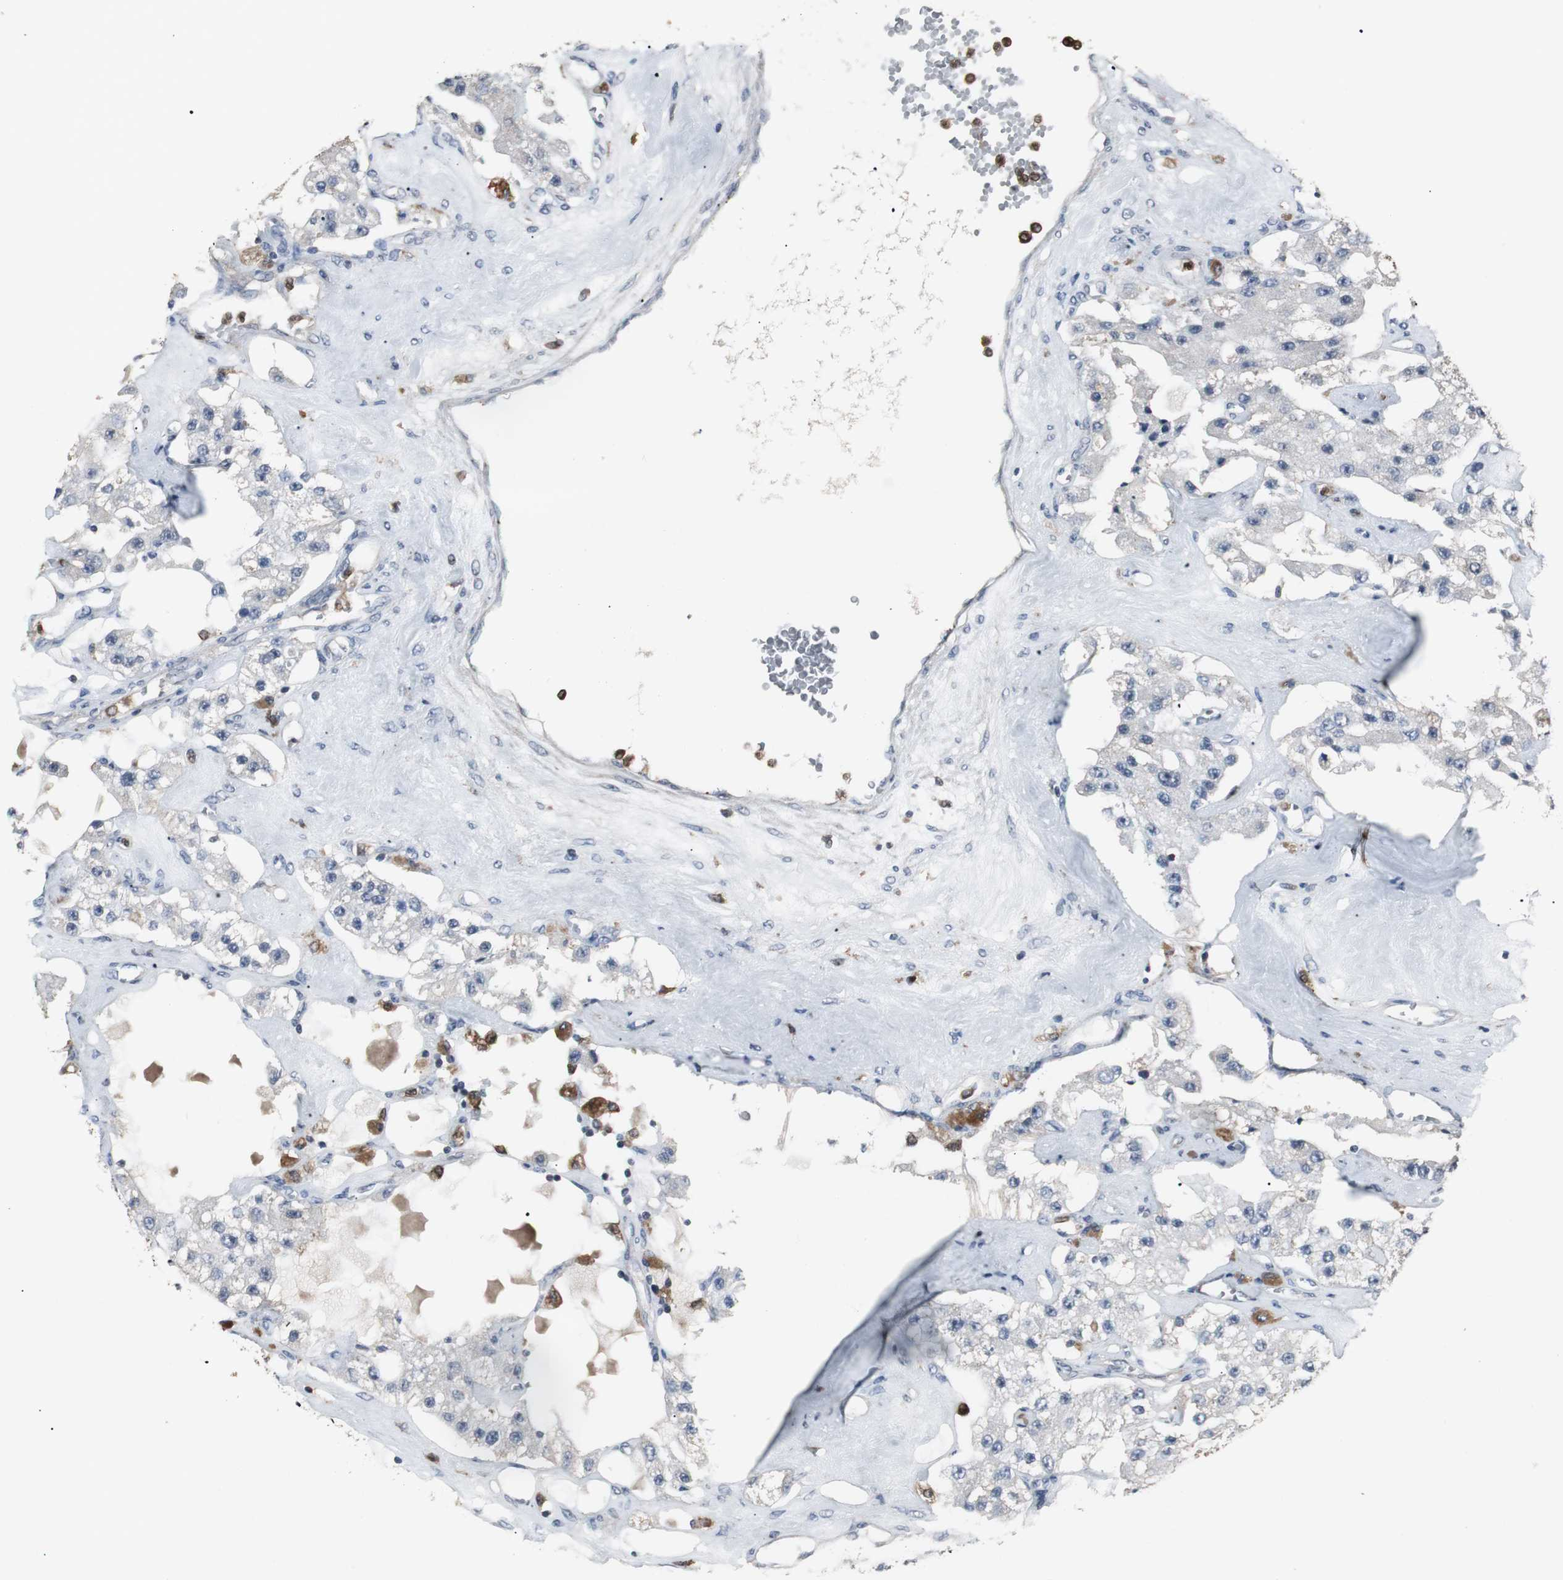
{"staining": {"intensity": "negative", "quantity": "none", "location": "none"}, "tissue": "carcinoid", "cell_type": "Tumor cells", "image_type": "cancer", "snomed": [{"axis": "morphology", "description": "Carcinoid, malignant, NOS"}, {"axis": "topography", "description": "Pancreas"}], "caption": "This is a micrograph of immunohistochemistry (IHC) staining of carcinoid (malignant), which shows no positivity in tumor cells. (DAB (3,3'-diaminobenzidine) immunohistochemistry (IHC) with hematoxylin counter stain).", "gene": "NCF2", "patient": {"sex": "male", "age": 41}}